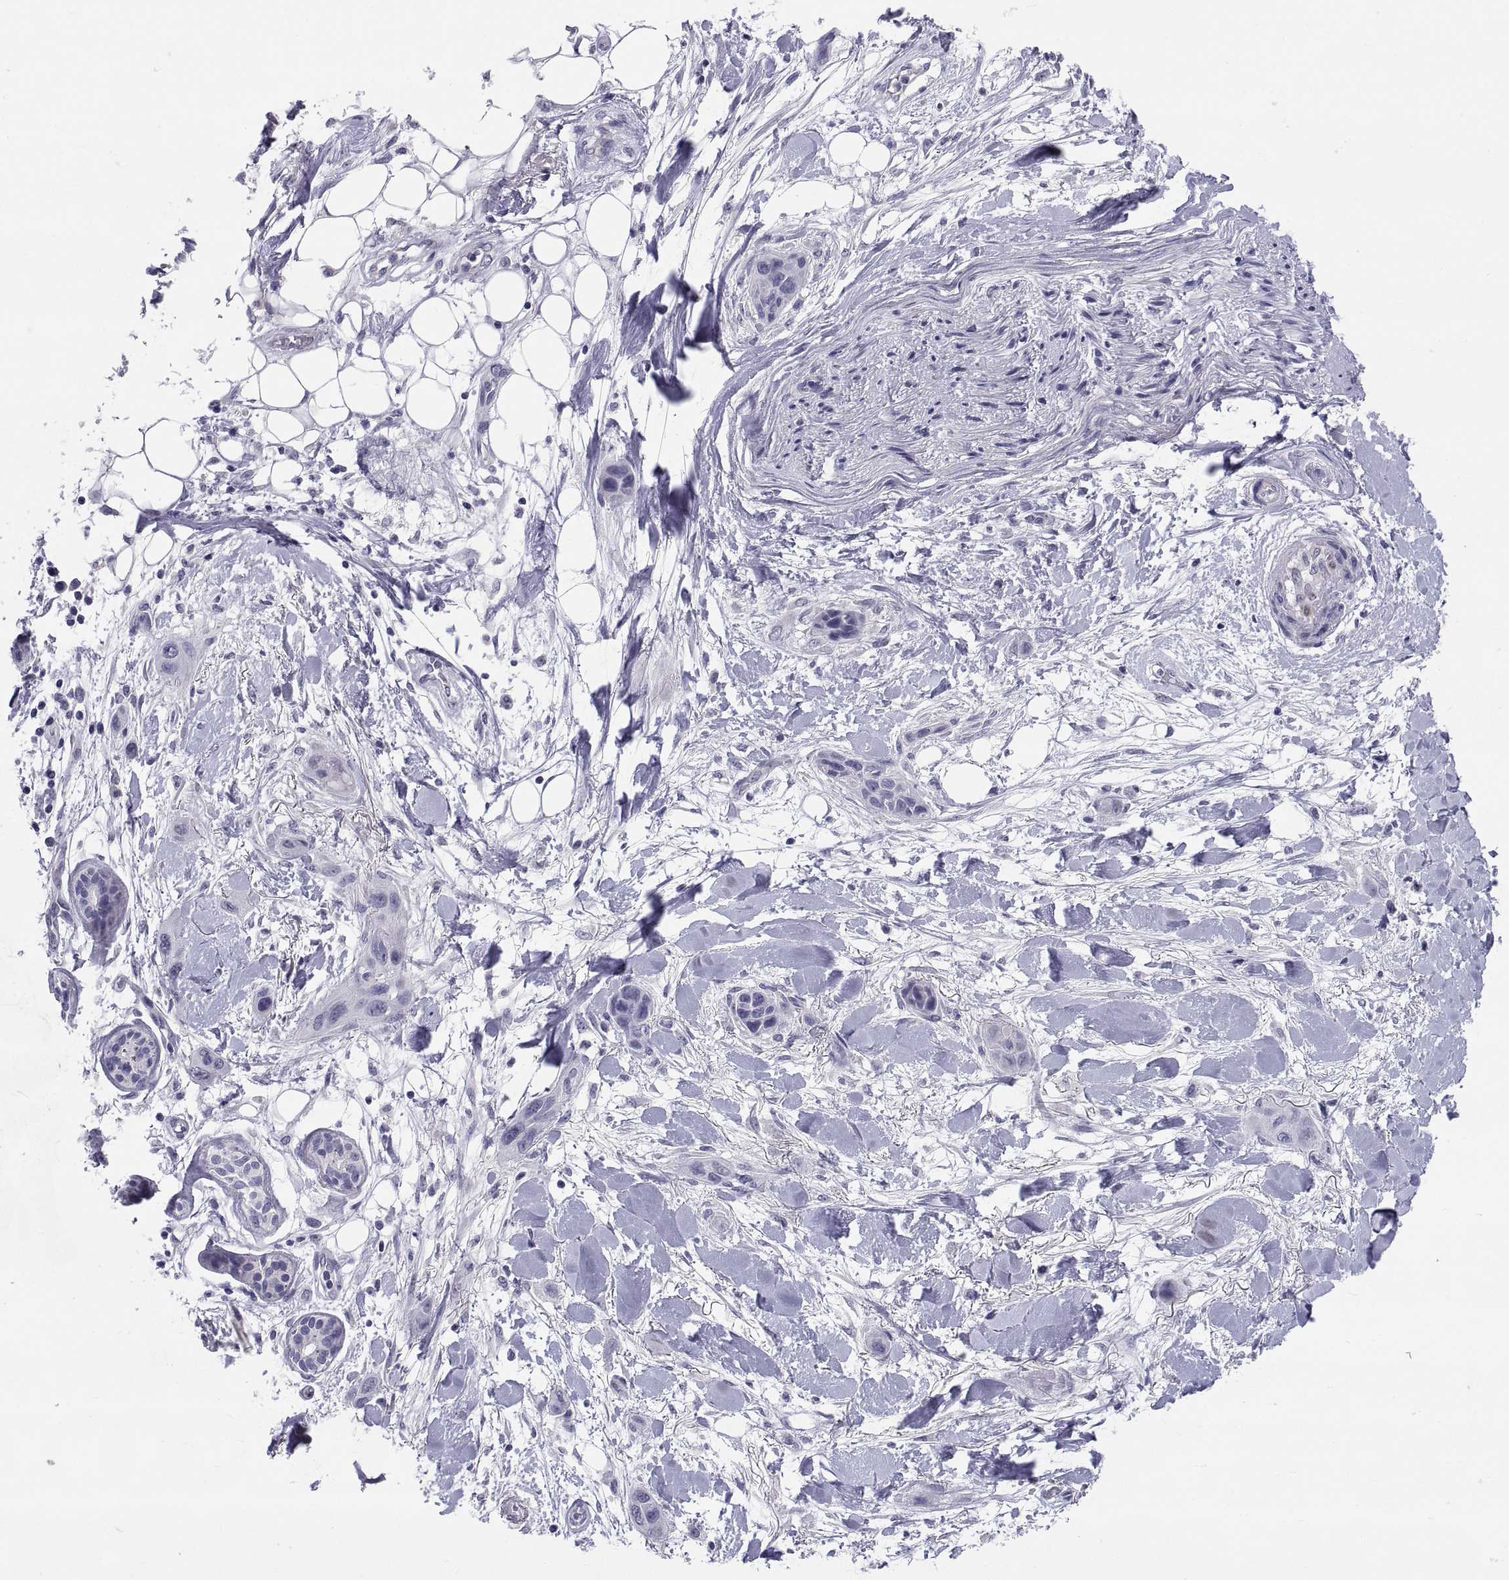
{"staining": {"intensity": "negative", "quantity": "none", "location": "none"}, "tissue": "skin cancer", "cell_type": "Tumor cells", "image_type": "cancer", "snomed": [{"axis": "morphology", "description": "Squamous cell carcinoma, NOS"}, {"axis": "topography", "description": "Skin"}], "caption": "Tumor cells are negative for brown protein staining in squamous cell carcinoma (skin).", "gene": "TEX13A", "patient": {"sex": "male", "age": 79}}